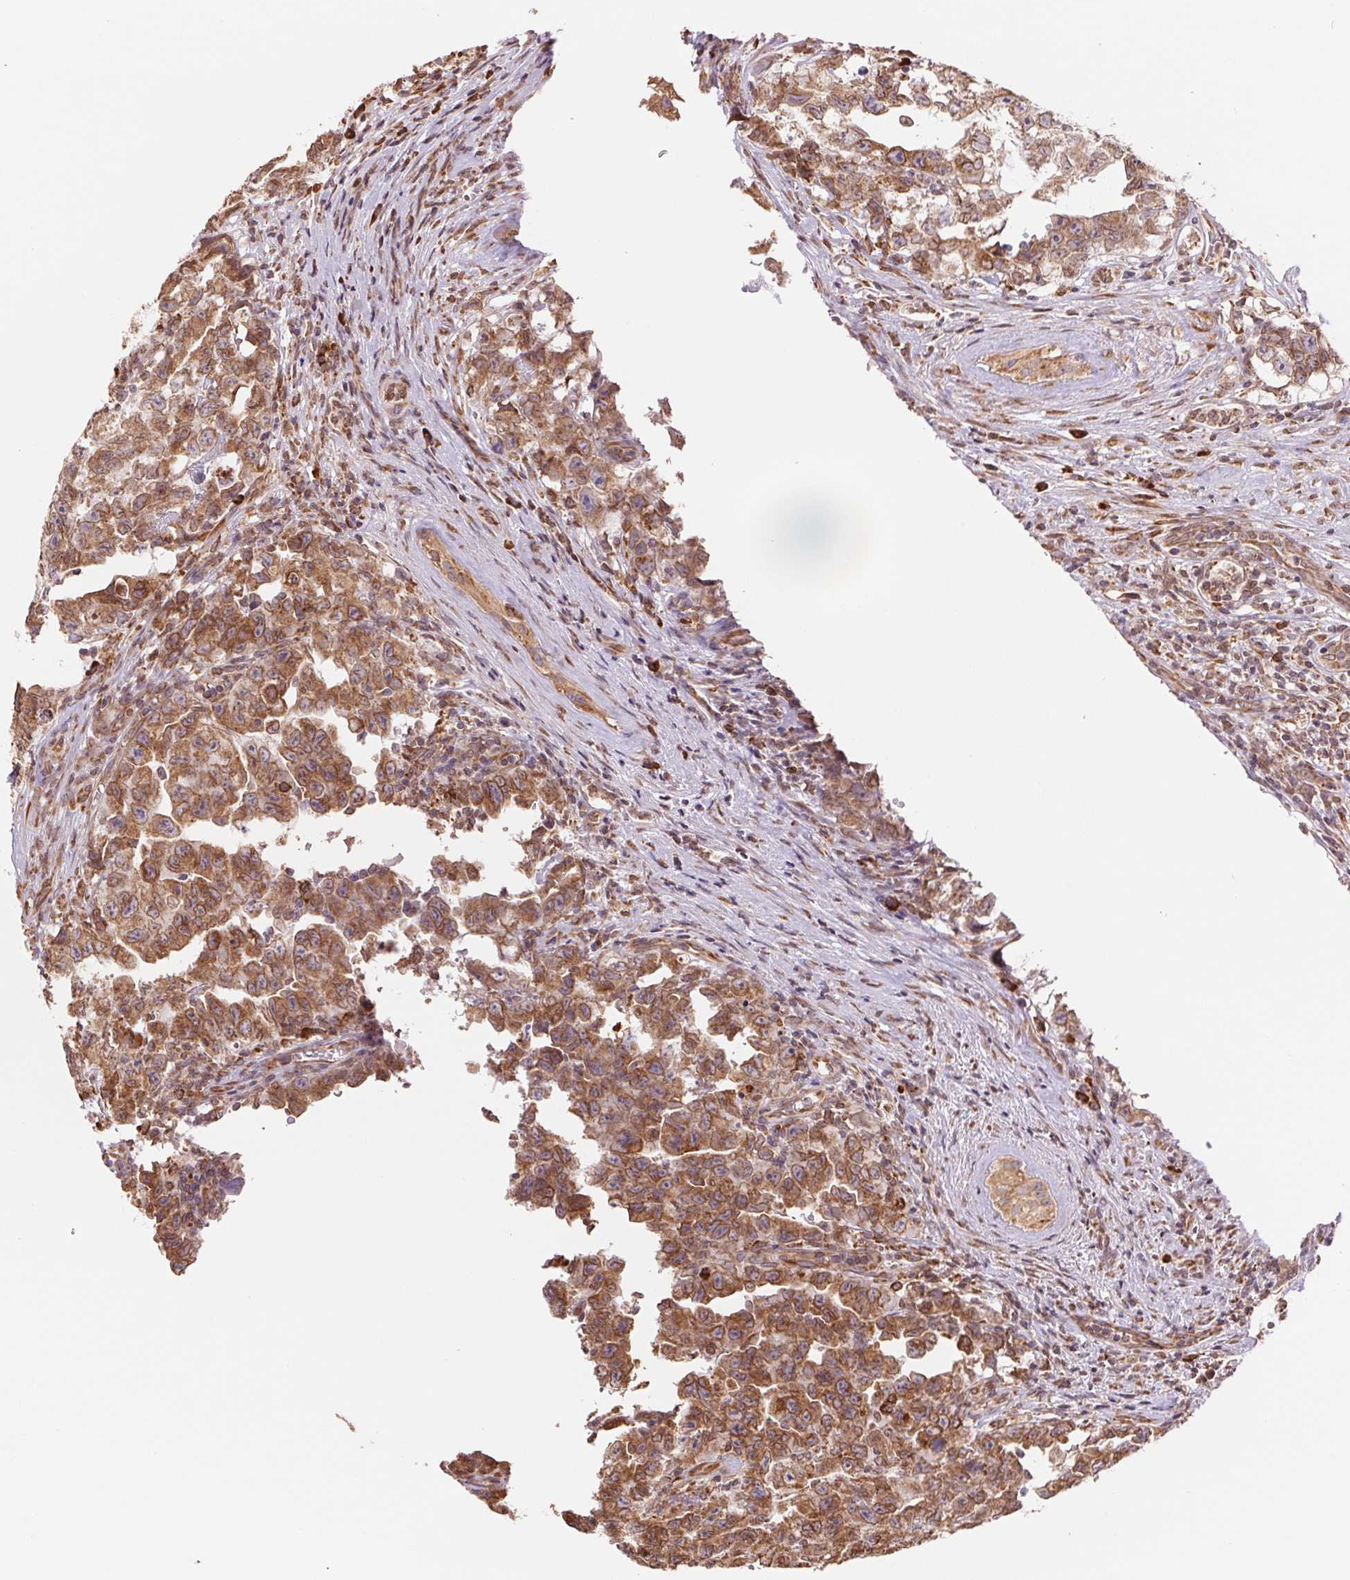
{"staining": {"intensity": "moderate", "quantity": ">75%", "location": "cytoplasmic/membranous"}, "tissue": "testis cancer", "cell_type": "Tumor cells", "image_type": "cancer", "snomed": [{"axis": "morphology", "description": "Carcinoma, Embryonal, NOS"}, {"axis": "topography", "description": "Testis"}], "caption": "Immunohistochemistry micrograph of testis embryonal carcinoma stained for a protein (brown), which shows medium levels of moderate cytoplasmic/membranous positivity in approximately >75% of tumor cells.", "gene": "RPN1", "patient": {"sex": "male", "age": 22}}